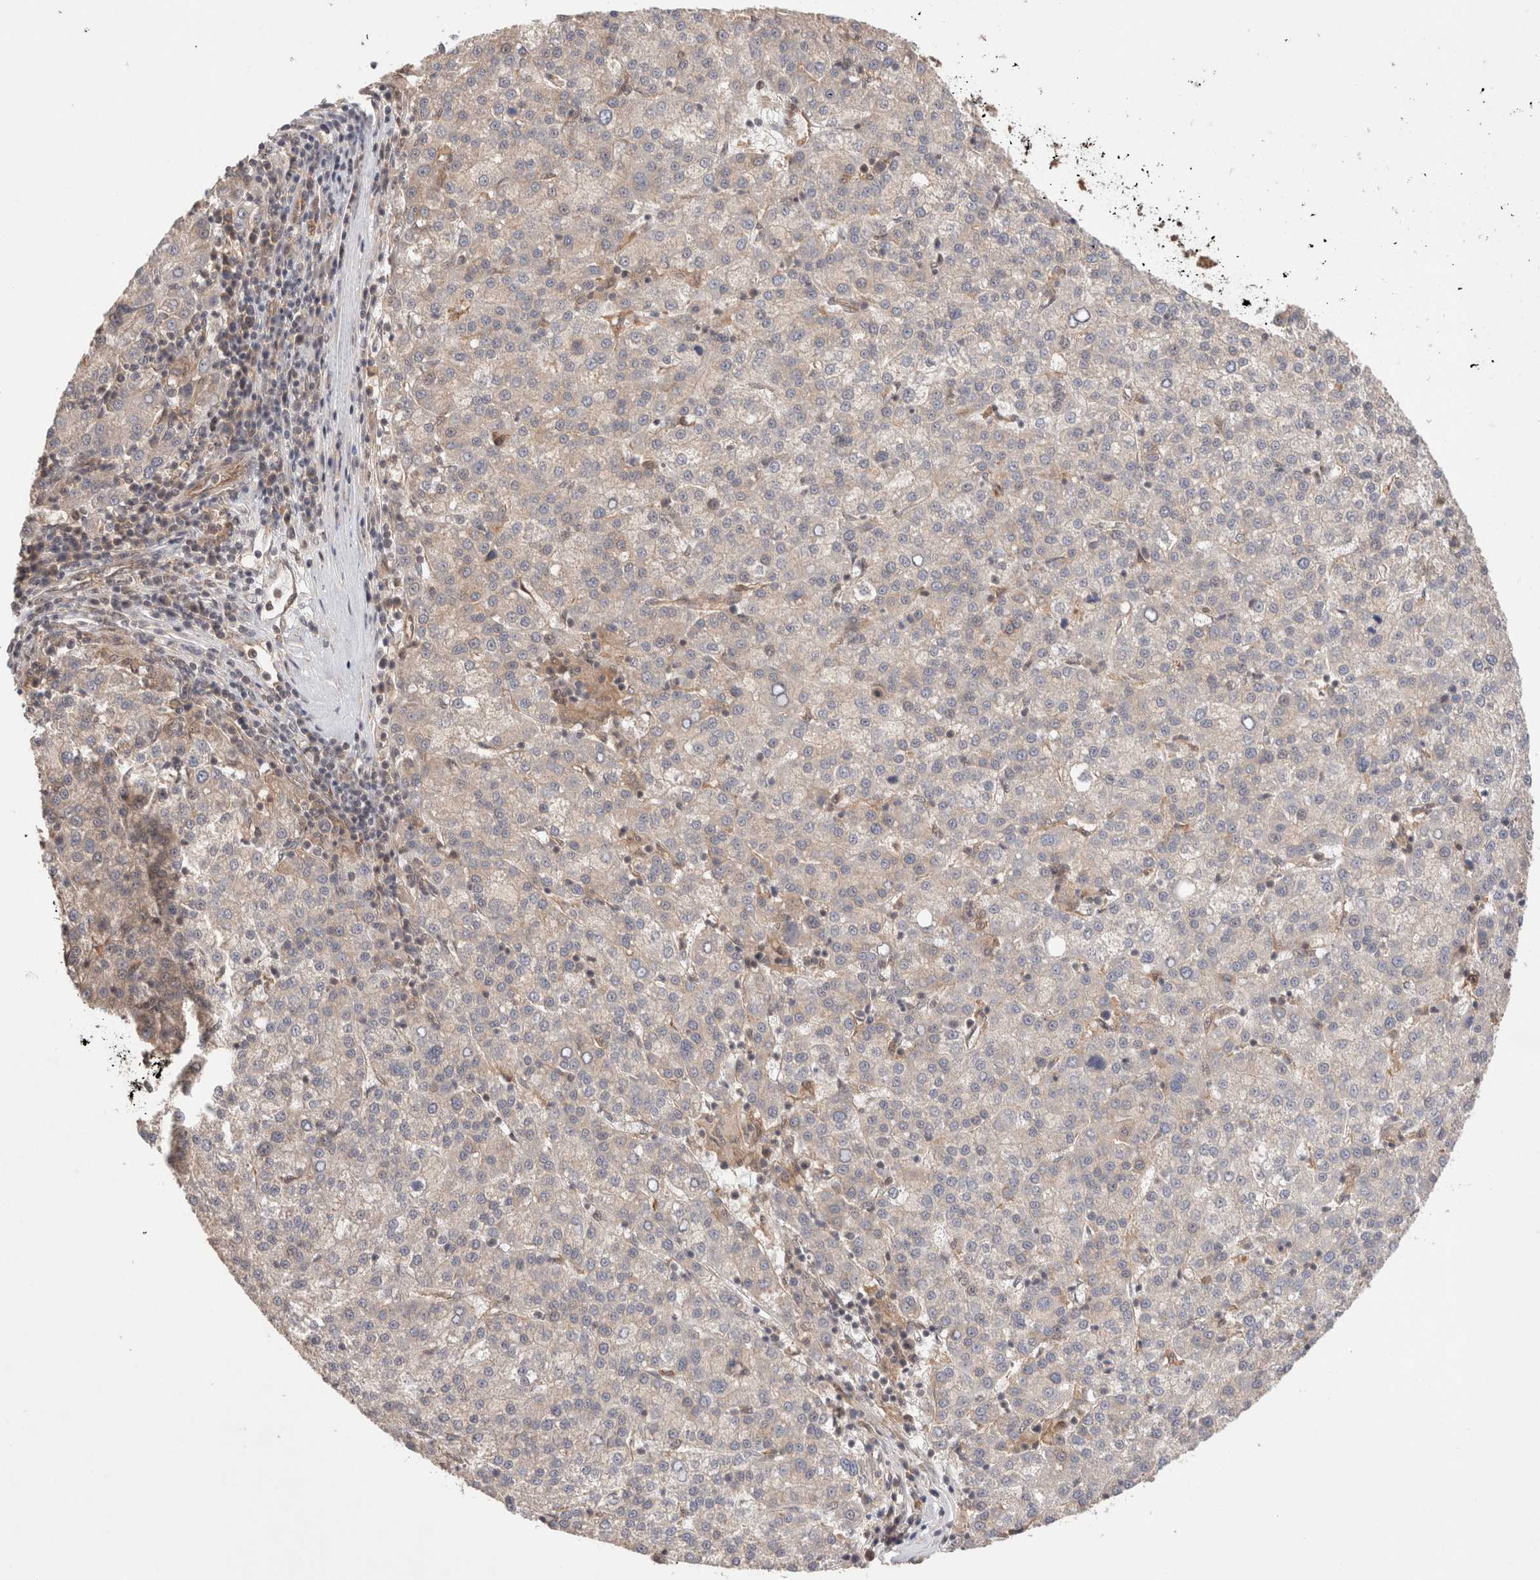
{"staining": {"intensity": "negative", "quantity": "none", "location": "none"}, "tissue": "liver cancer", "cell_type": "Tumor cells", "image_type": "cancer", "snomed": [{"axis": "morphology", "description": "Carcinoma, Hepatocellular, NOS"}, {"axis": "topography", "description": "Liver"}], "caption": "Immunohistochemistry image of neoplastic tissue: hepatocellular carcinoma (liver) stained with DAB demonstrates no significant protein positivity in tumor cells.", "gene": "SIKE1", "patient": {"sex": "female", "age": 58}}